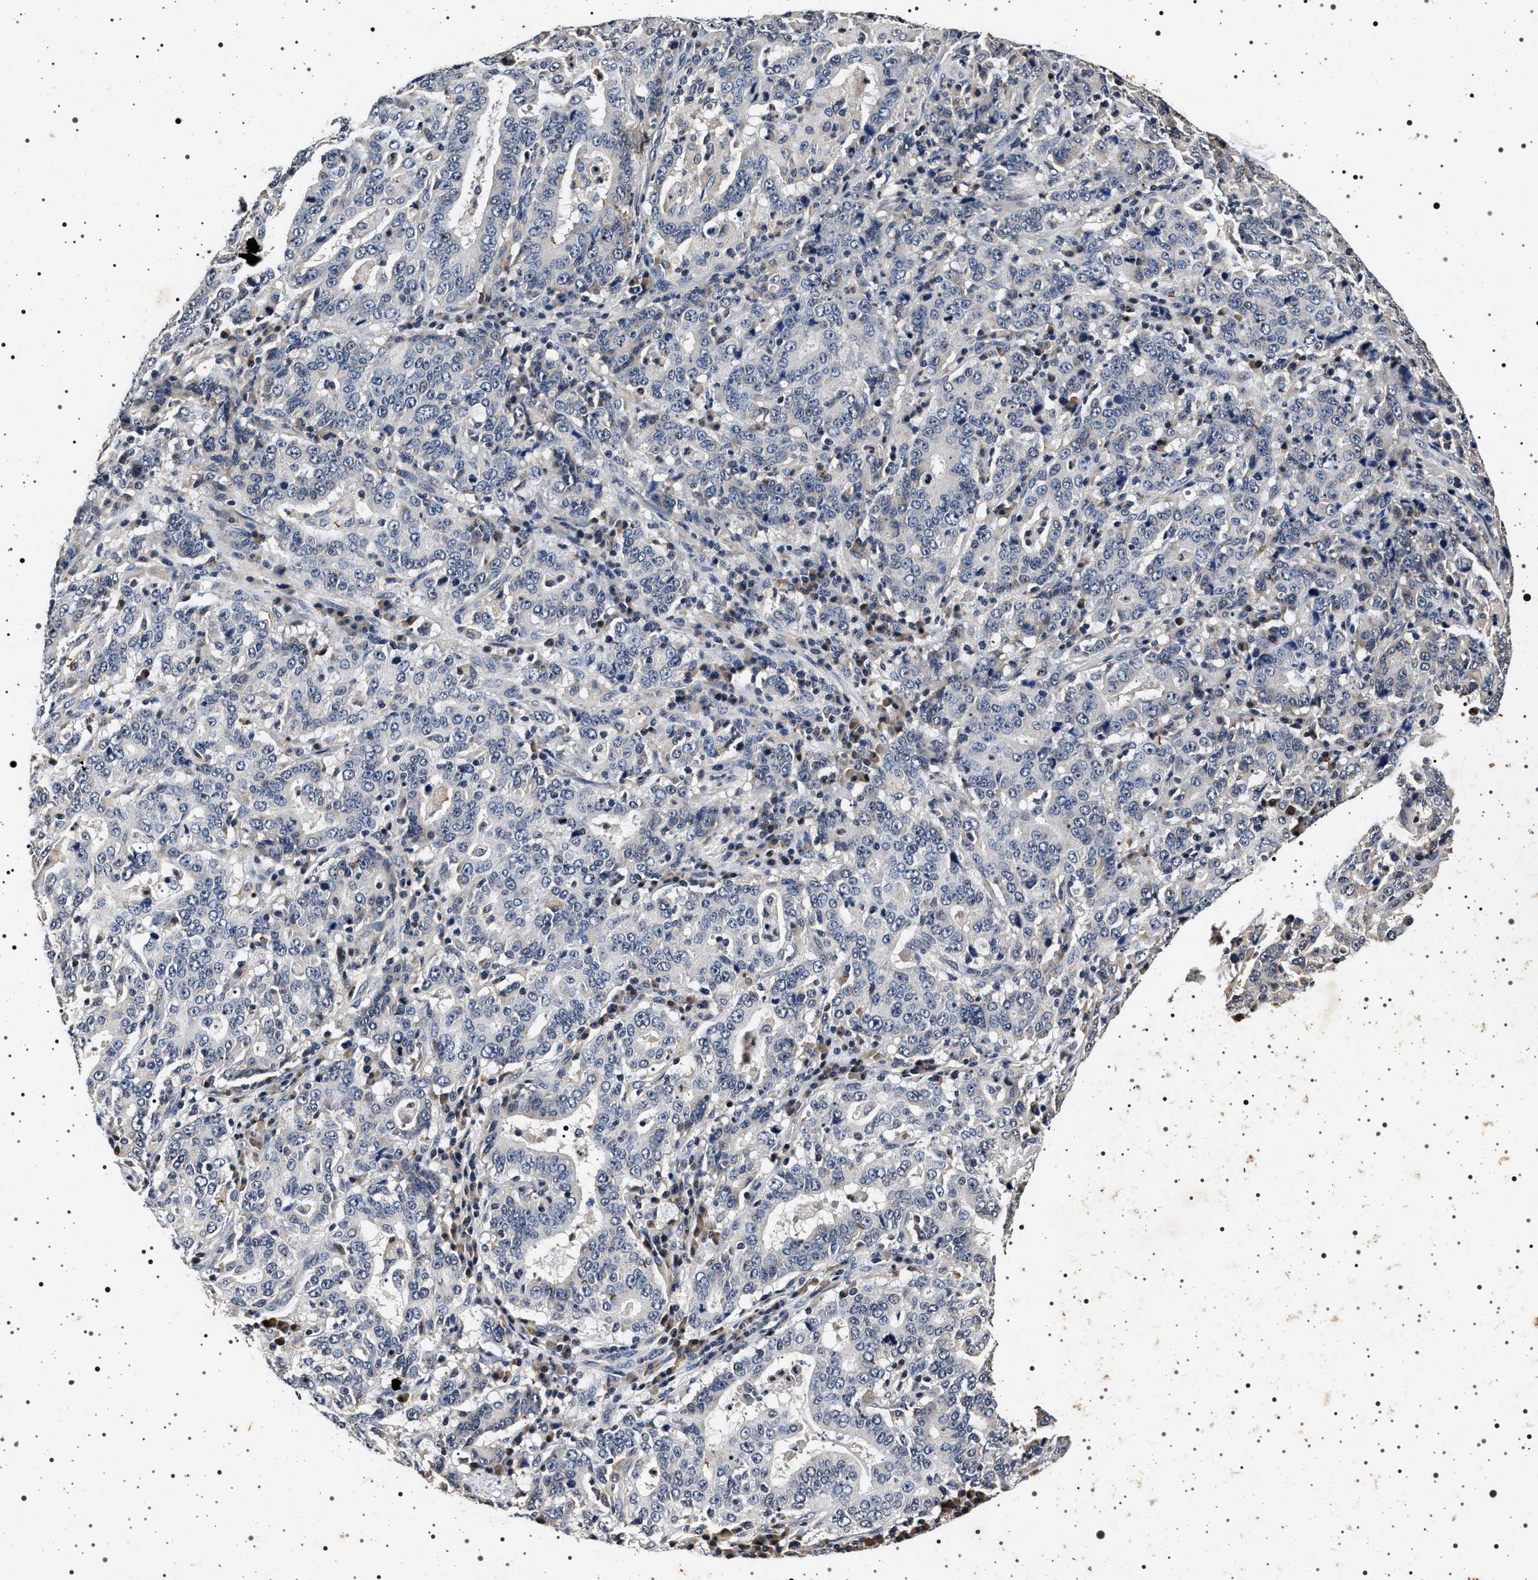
{"staining": {"intensity": "negative", "quantity": "none", "location": "none"}, "tissue": "stomach cancer", "cell_type": "Tumor cells", "image_type": "cancer", "snomed": [{"axis": "morphology", "description": "Normal tissue, NOS"}, {"axis": "morphology", "description": "Adenocarcinoma, NOS"}, {"axis": "topography", "description": "Stomach, upper"}, {"axis": "topography", "description": "Stomach"}], "caption": "Immunohistochemical staining of human adenocarcinoma (stomach) reveals no significant expression in tumor cells.", "gene": "CDKN1B", "patient": {"sex": "male", "age": 59}}